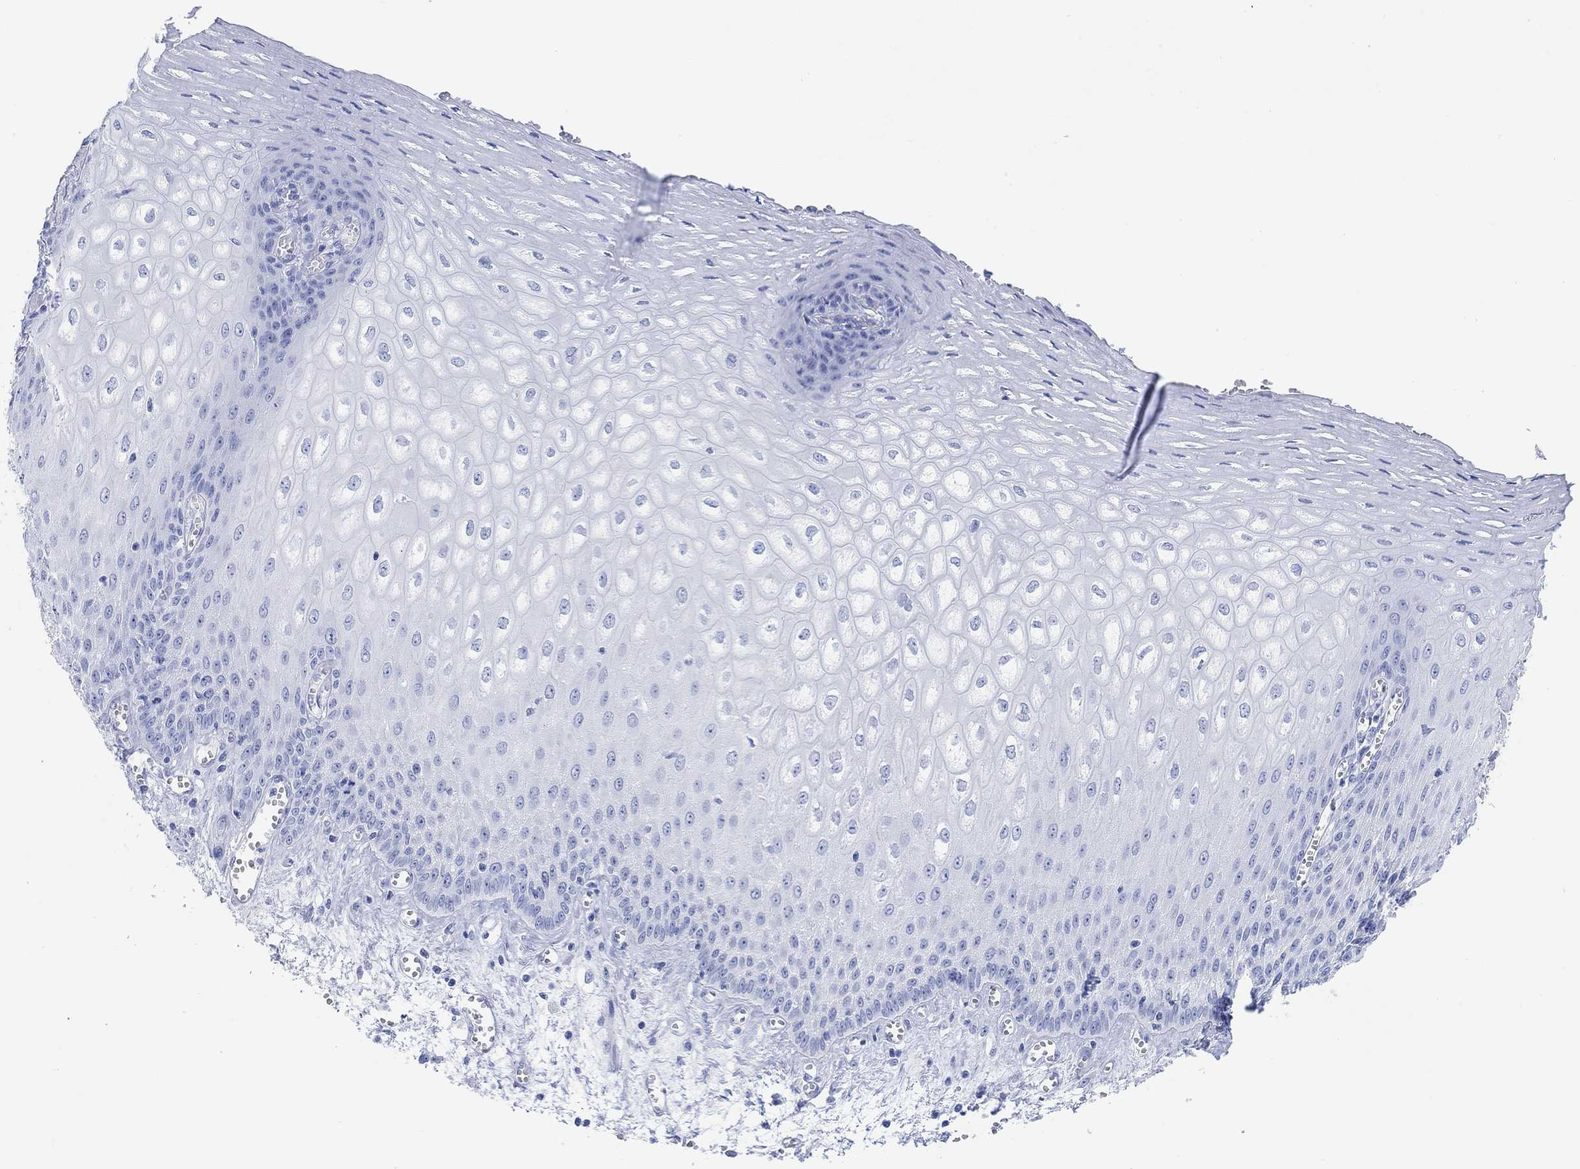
{"staining": {"intensity": "negative", "quantity": "none", "location": "none"}, "tissue": "esophagus", "cell_type": "Squamous epithelial cells", "image_type": "normal", "snomed": [{"axis": "morphology", "description": "Normal tissue, NOS"}, {"axis": "topography", "description": "Esophagus"}], "caption": "Immunohistochemistry of unremarkable esophagus shows no positivity in squamous epithelial cells.", "gene": "ANKRD33", "patient": {"sex": "male", "age": 58}}